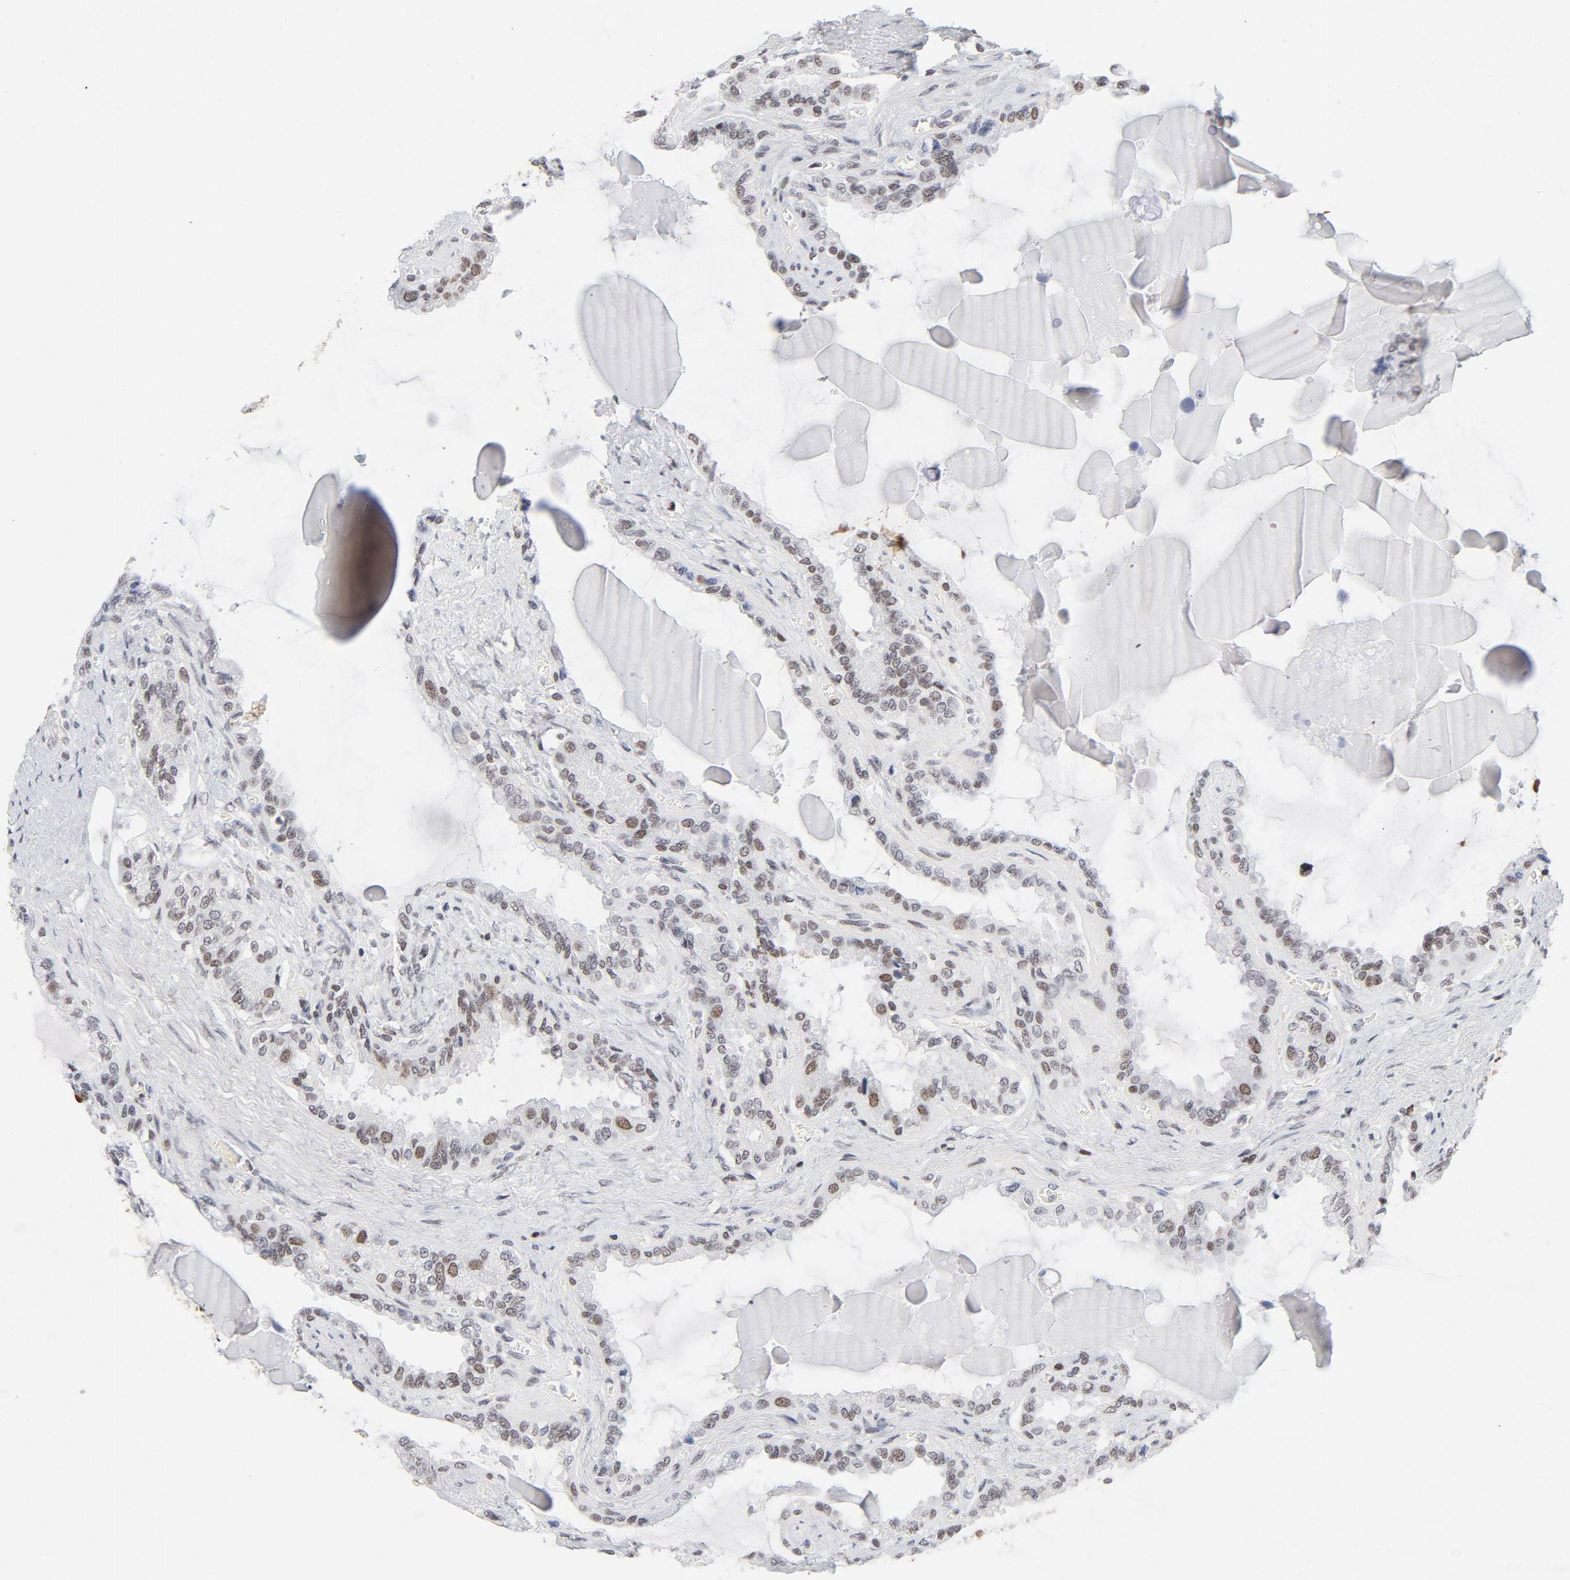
{"staining": {"intensity": "weak", "quantity": ">75%", "location": "nuclear"}, "tissue": "seminal vesicle", "cell_type": "Glandular cells", "image_type": "normal", "snomed": [{"axis": "morphology", "description": "Normal tissue, NOS"}, {"axis": "morphology", "description": "Inflammation, NOS"}, {"axis": "topography", "description": "Urinary bladder"}, {"axis": "topography", "description": "Prostate"}, {"axis": "topography", "description": "Seminal veicle"}], "caption": "A brown stain shows weak nuclear staining of a protein in glandular cells of unremarkable human seminal vesicle.", "gene": "RFC4", "patient": {"sex": "male", "age": 82}}